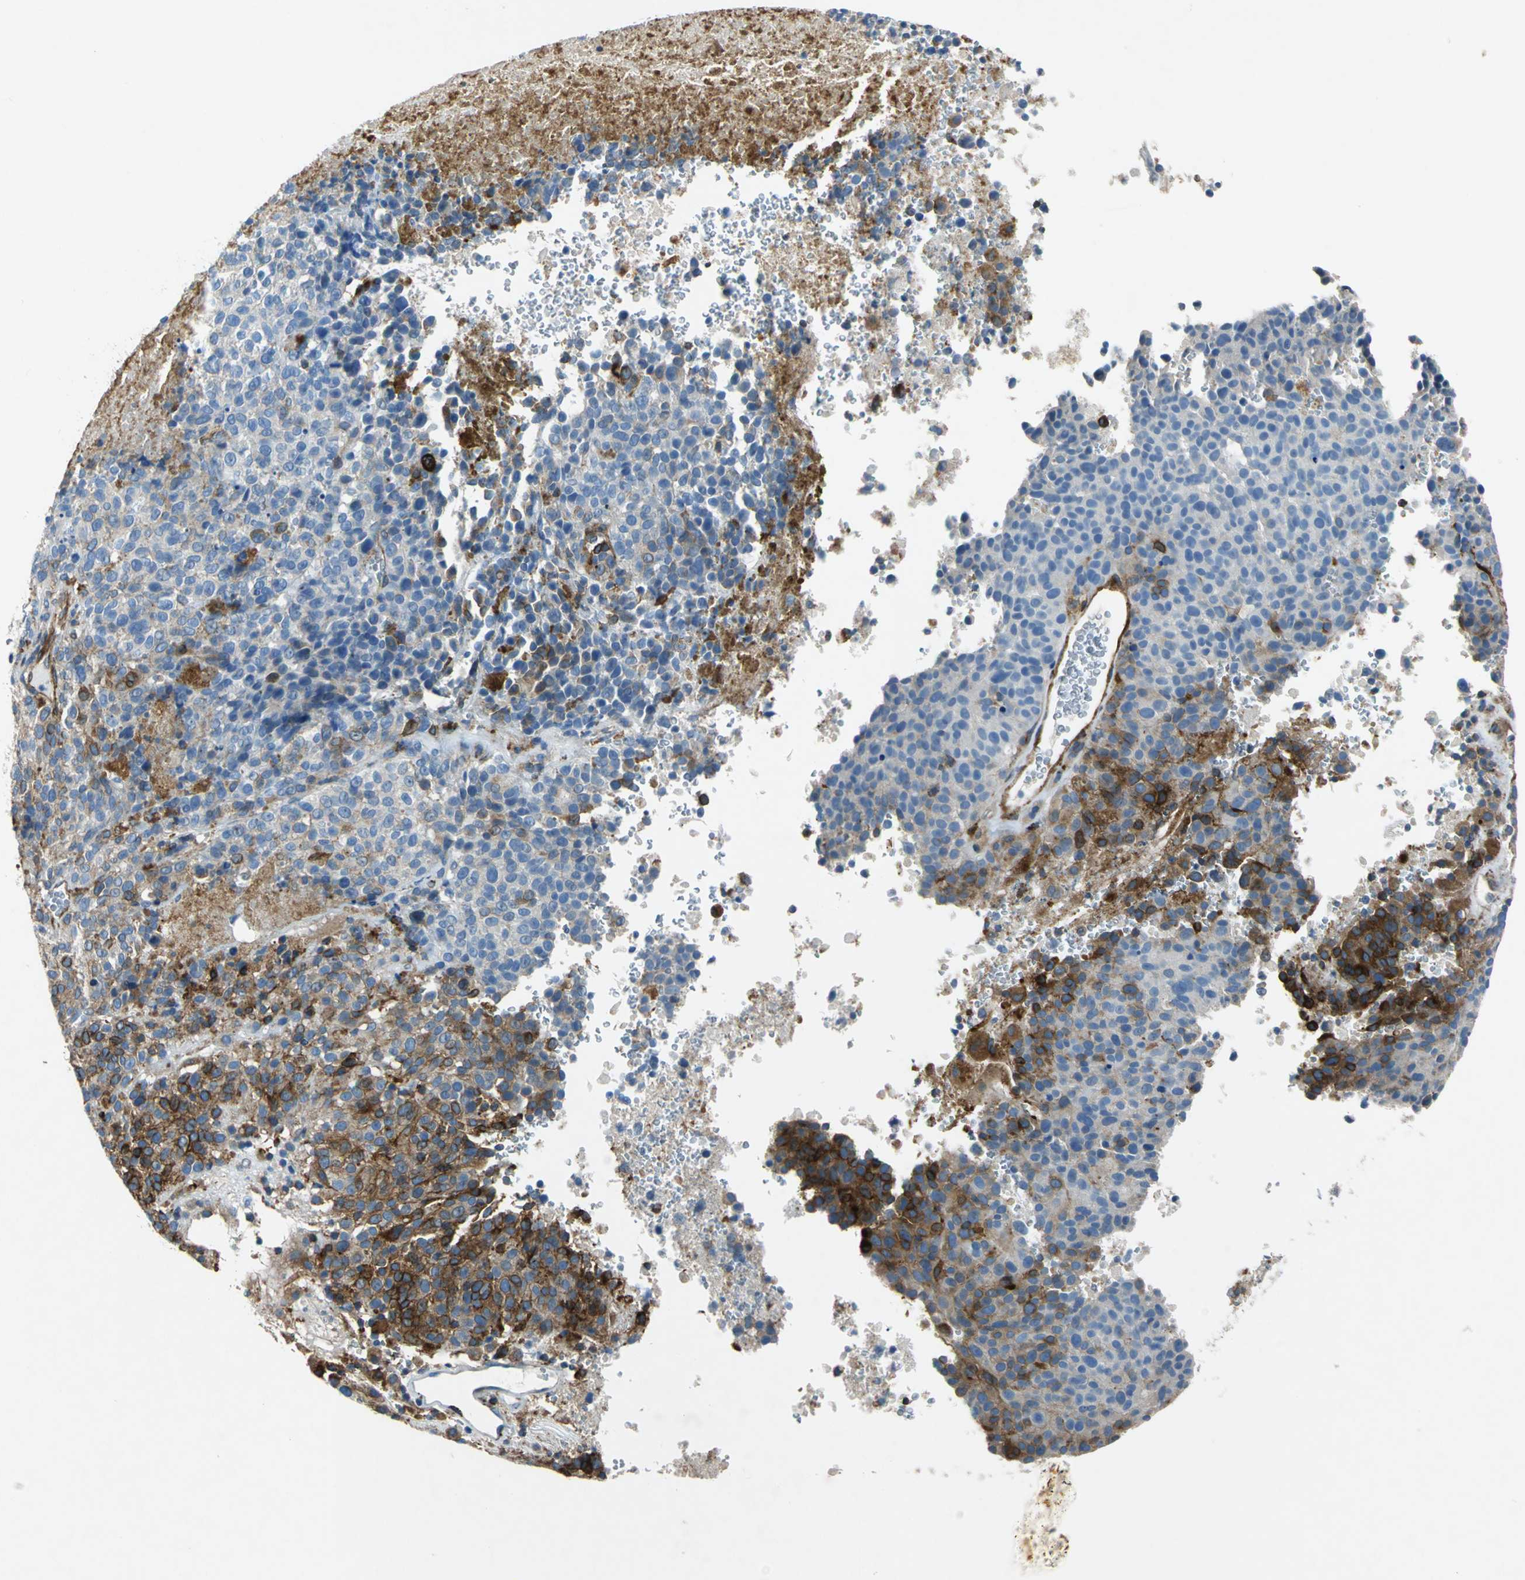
{"staining": {"intensity": "strong", "quantity": "25%-75%", "location": "cytoplasmic/membranous"}, "tissue": "melanoma", "cell_type": "Tumor cells", "image_type": "cancer", "snomed": [{"axis": "morphology", "description": "Malignant melanoma, Metastatic site"}, {"axis": "topography", "description": "Cerebral cortex"}], "caption": "The micrograph shows immunohistochemical staining of malignant melanoma (metastatic site). There is strong cytoplasmic/membranous positivity is seen in about 25%-75% of tumor cells. Using DAB (brown) and hematoxylin (blue) stains, captured at high magnification using brightfield microscopy.", "gene": "RPS13", "patient": {"sex": "female", "age": 52}}